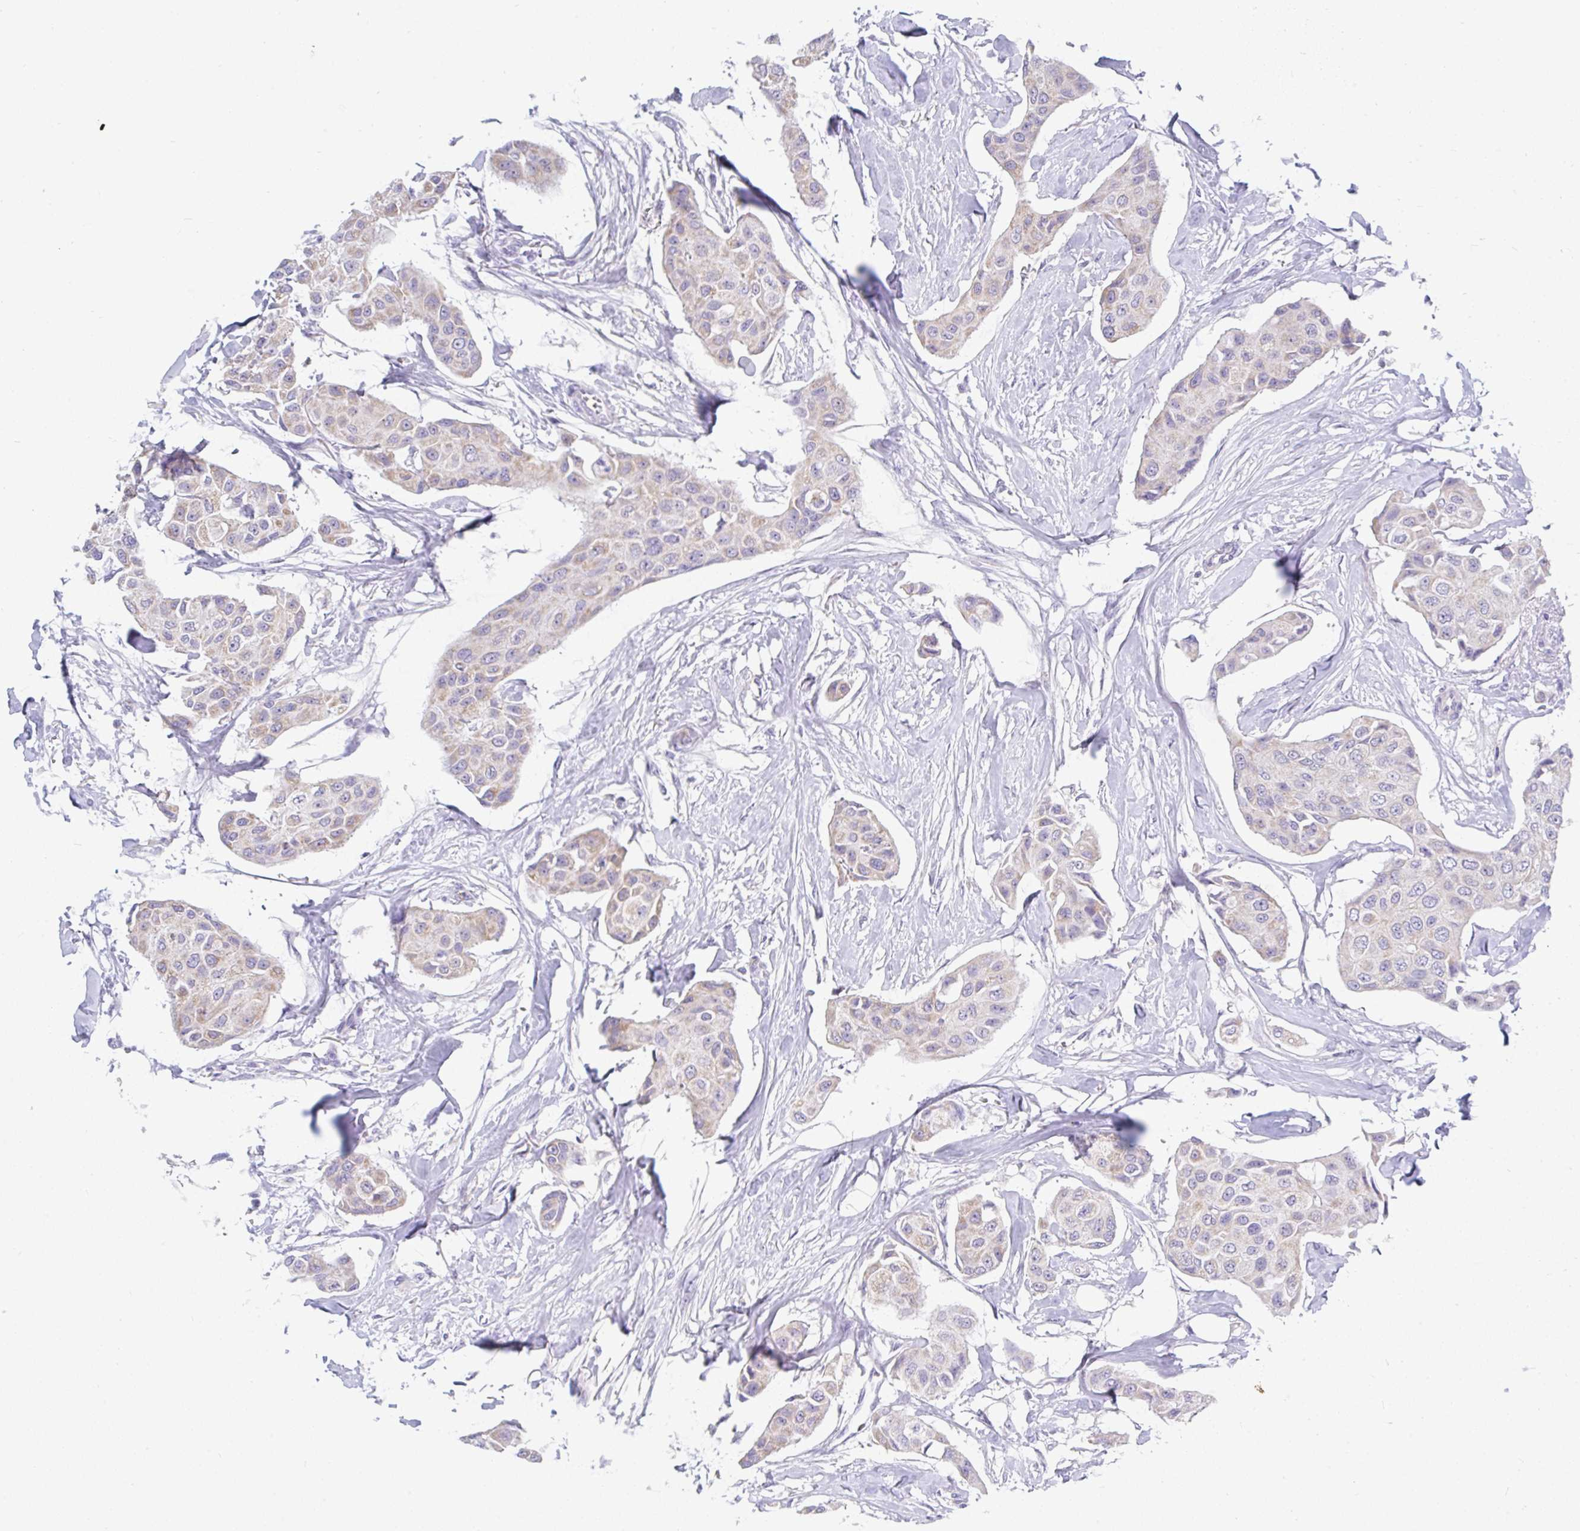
{"staining": {"intensity": "weak", "quantity": "25%-75%", "location": "cytoplasmic/membranous"}, "tissue": "breast cancer", "cell_type": "Tumor cells", "image_type": "cancer", "snomed": [{"axis": "morphology", "description": "Duct carcinoma"}, {"axis": "topography", "description": "Breast"}, {"axis": "topography", "description": "Lymph node"}], "caption": "Protein staining demonstrates weak cytoplasmic/membranous expression in about 25%-75% of tumor cells in breast invasive ductal carcinoma. The protein is stained brown, and the nuclei are stained in blue (DAB (3,3'-diaminobenzidine) IHC with brightfield microscopy, high magnification).", "gene": "INTS5", "patient": {"sex": "female", "age": 80}}